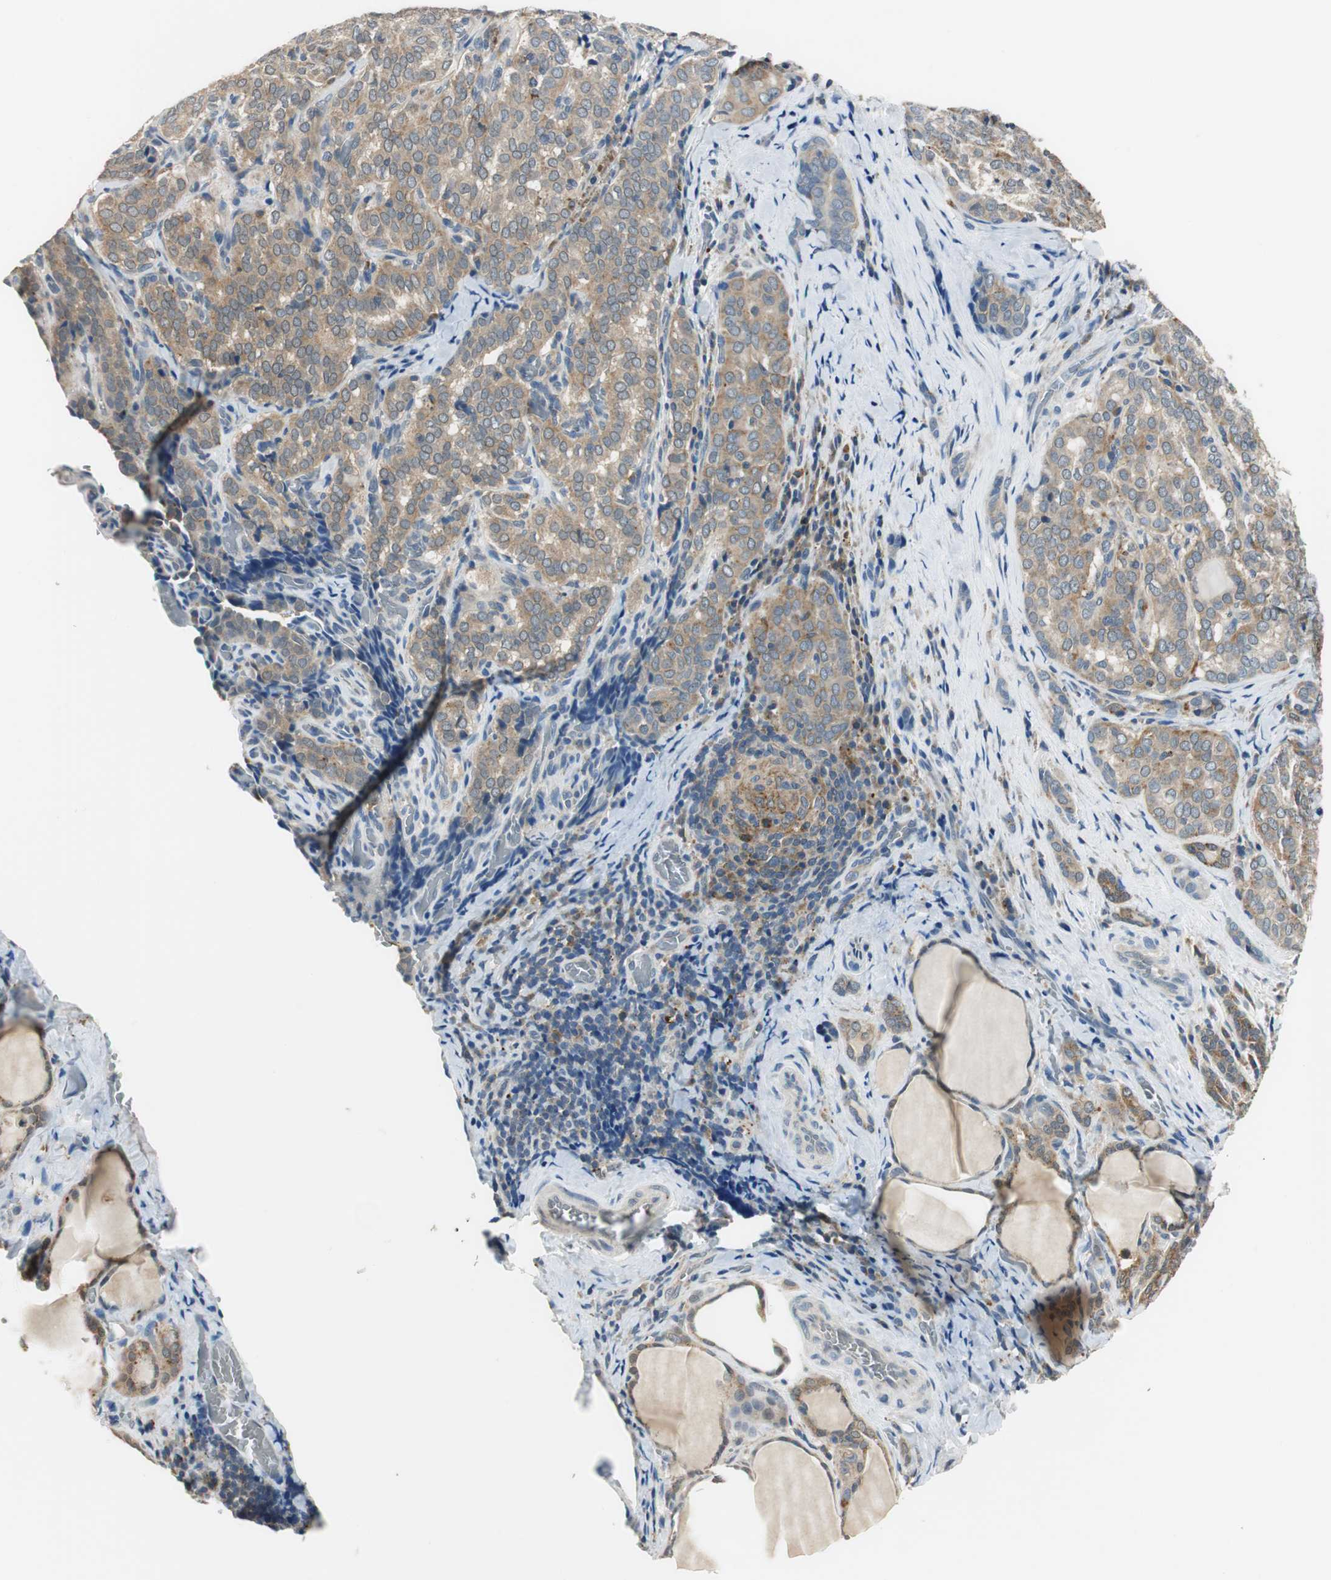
{"staining": {"intensity": "moderate", "quantity": ">75%", "location": "cytoplasmic/membranous"}, "tissue": "thyroid cancer", "cell_type": "Tumor cells", "image_type": "cancer", "snomed": [{"axis": "morphology", "description": "Papillary adenocarcinoma, NOS"}, {"axis": "topography", "description": "Thyroid gland"}], "caption": "A brown stain shows moderate cytoplasmic/membranous staining of a protein in thyroid papillary adenocarcinoma tumor cells.", "gene": "NIT1", "patient": {"sex": "female", "age": 30}}